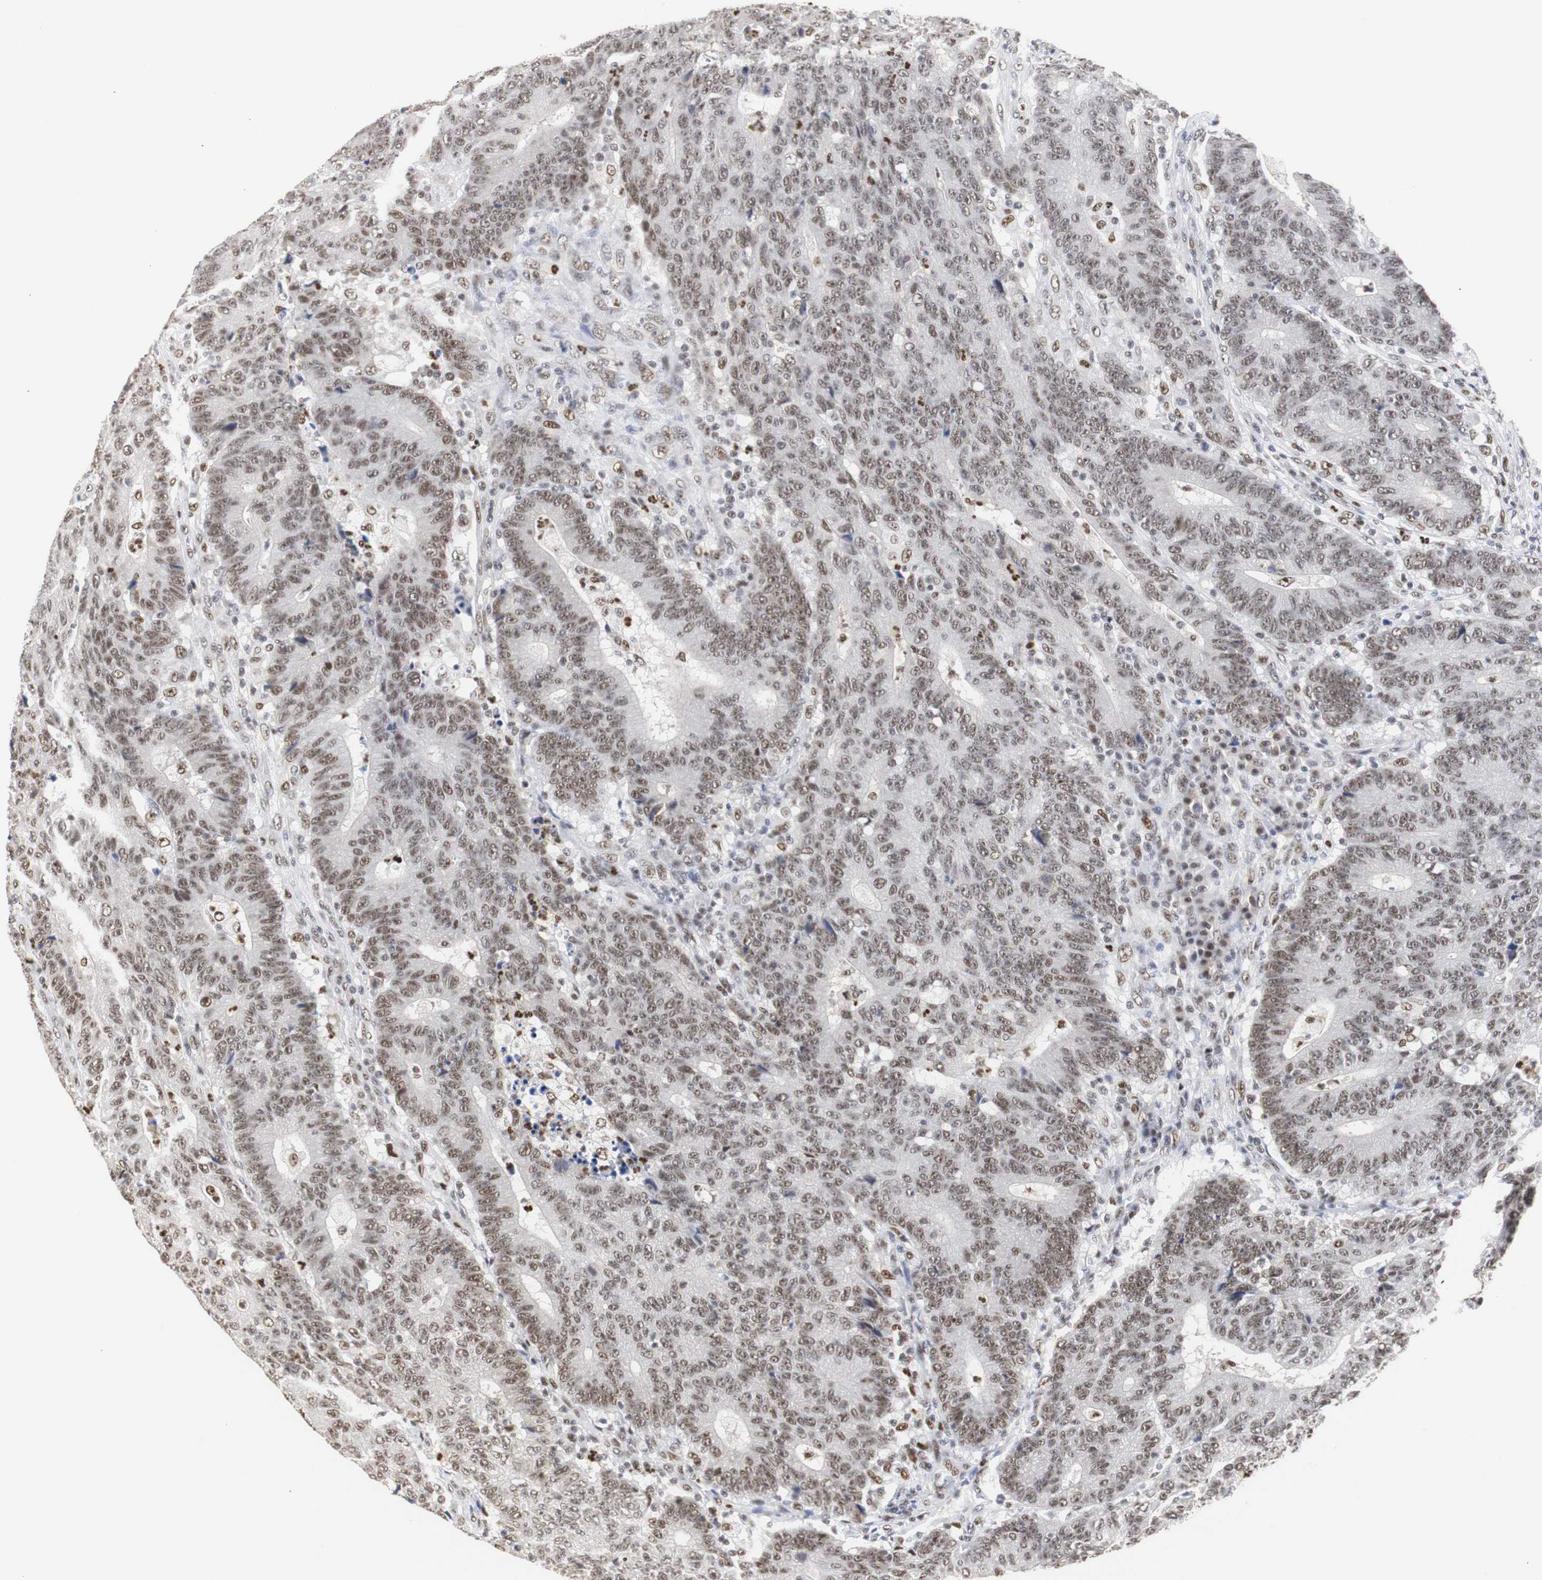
{"staining": {"intensity": "moderate", "quantity": ">75%", "location": "nuclear"}, "tissue": "colorectal cancer", "cell_type": "Tumor cells", "image_type": "cancer", "snomed": [{"axis": "morphology", "description": "Normal tissue, NOS"}, {"axis": "morphology", "description": "Adenocarcinoma, NOS"}, {"axis": "topography", "description": "Colon"}], "caption": "Moderate nuclear positivity for a protein is present in approximately >75% of tumor cells of colorectal cancer using IHC.", "gene": "ZFC3H1", "patient": {"sex": "female", "age": 75}}